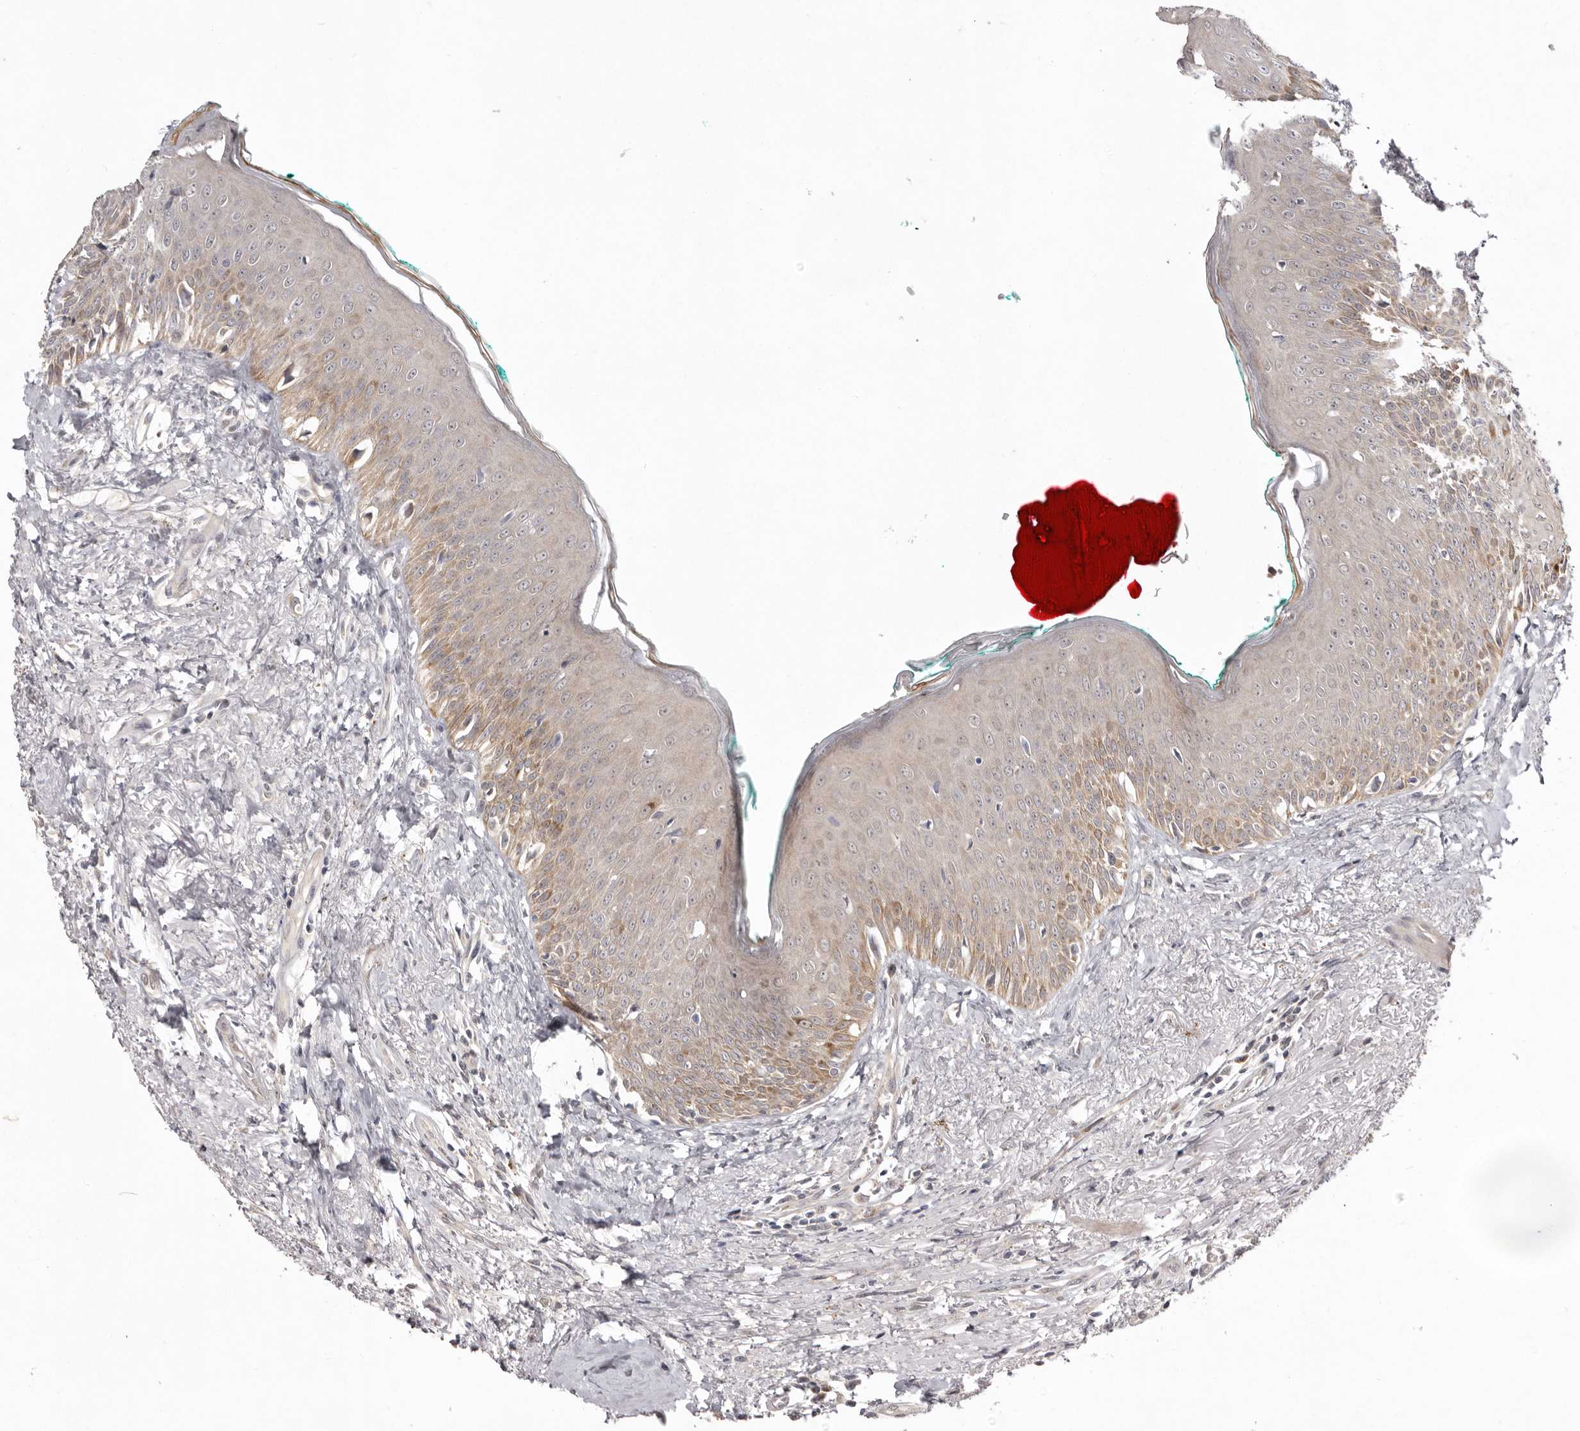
{"staining": {"intensity": "moderate", "quantity": "25%-75%", "location": "cytoplasmic/membranous"}, "tissue": "oral mucosa", "cell_type": "Squamous epithelial cells", "image_type": "normal", "snomed": [{"axis": "morphology", "description": "Normal tissue, NOS"}, {"axis": "topography", "description": "Oral tissue"}], "caption": "Squamous epithelial cells show medium levels of moderate cytoplasmic/membranous staining in approximately 25%-75% of cells in benign oral mucosa.", "gene": "NSUN4", "patient": {"sex": "female", "age": 70}}